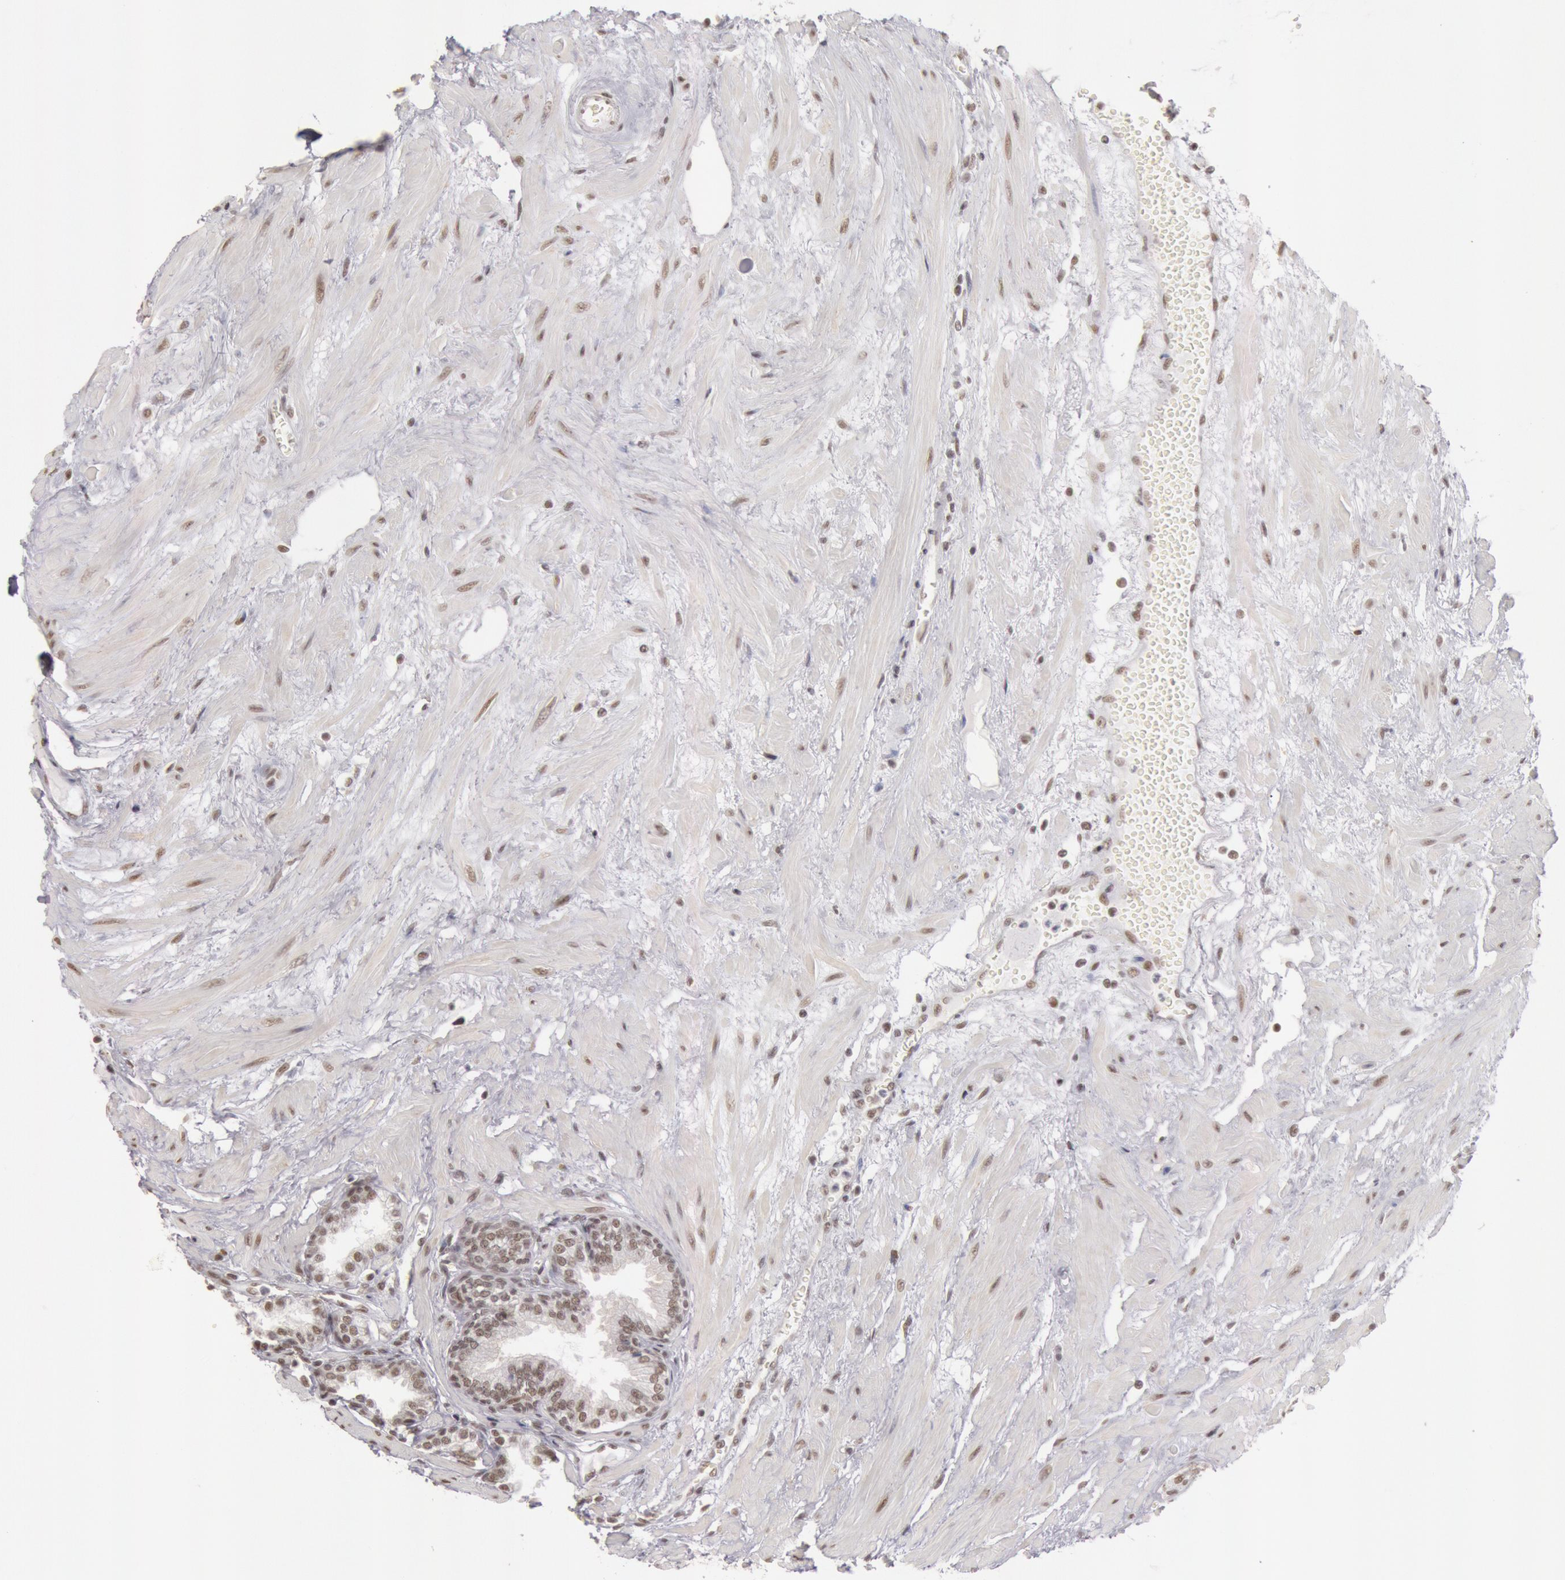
{"staining": {"intensity": "weak", "quantity": ">75%", "location": "nuclear"}, "tissue": "prostate", "cell_type": "Glandular cells", "image_type": "normal", "snomed": [{"axis": "morphology", "description": "Normal tissue, NOS"}, {"axis": "topography", "description": "Prostate"}], "caption": "Immunohistochemical staining of benign human prostate displays >75% levels of weak nuclear protein staining in approximately >75% of glandular cells.", "gene": "ESS2", "patient": {"sex": "male", "age": 64}}